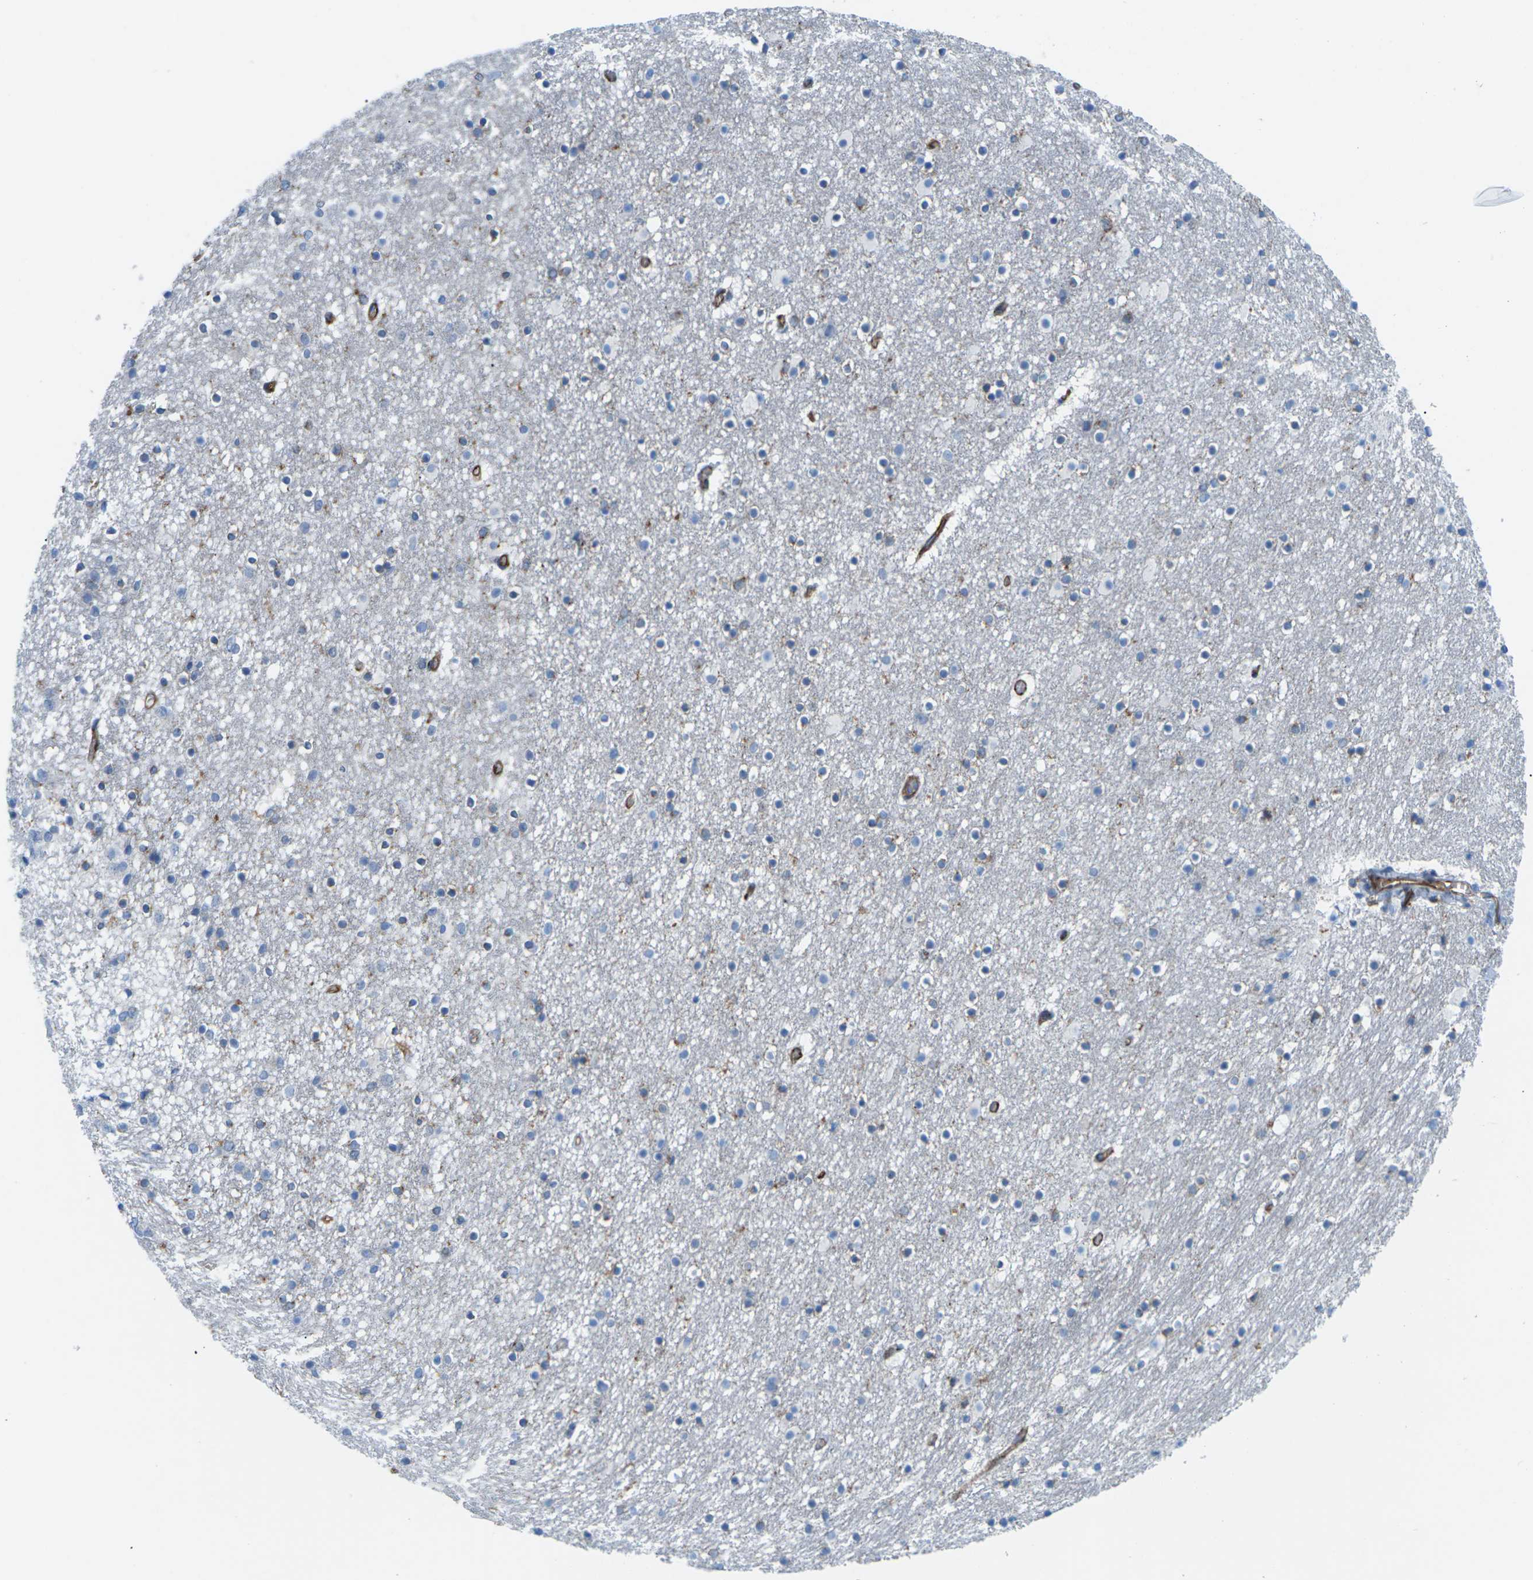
{"staining": {"intensity": "moderate", "quantity": "<25%", "location": "cytoplasmic/membranous"}, "tissue": "caudate", "cell_type": "Glial cells", "image_type": "normal", "snomed": [{"axis": "morphology", "description": "Normal tissue, NOS"}, {"axis": "topography", "description": "Lateral ventricle wall"}], "caption": "Immunohistochemistry photomicrograph of normal human caudate stained for a protein (brown), which demonstrates low levels of moderate cytoplasmic/membranous staining in about <25% of glial cells.", "gene": "SYNGR2", "patient": {"sex": "male", "age": 45}}